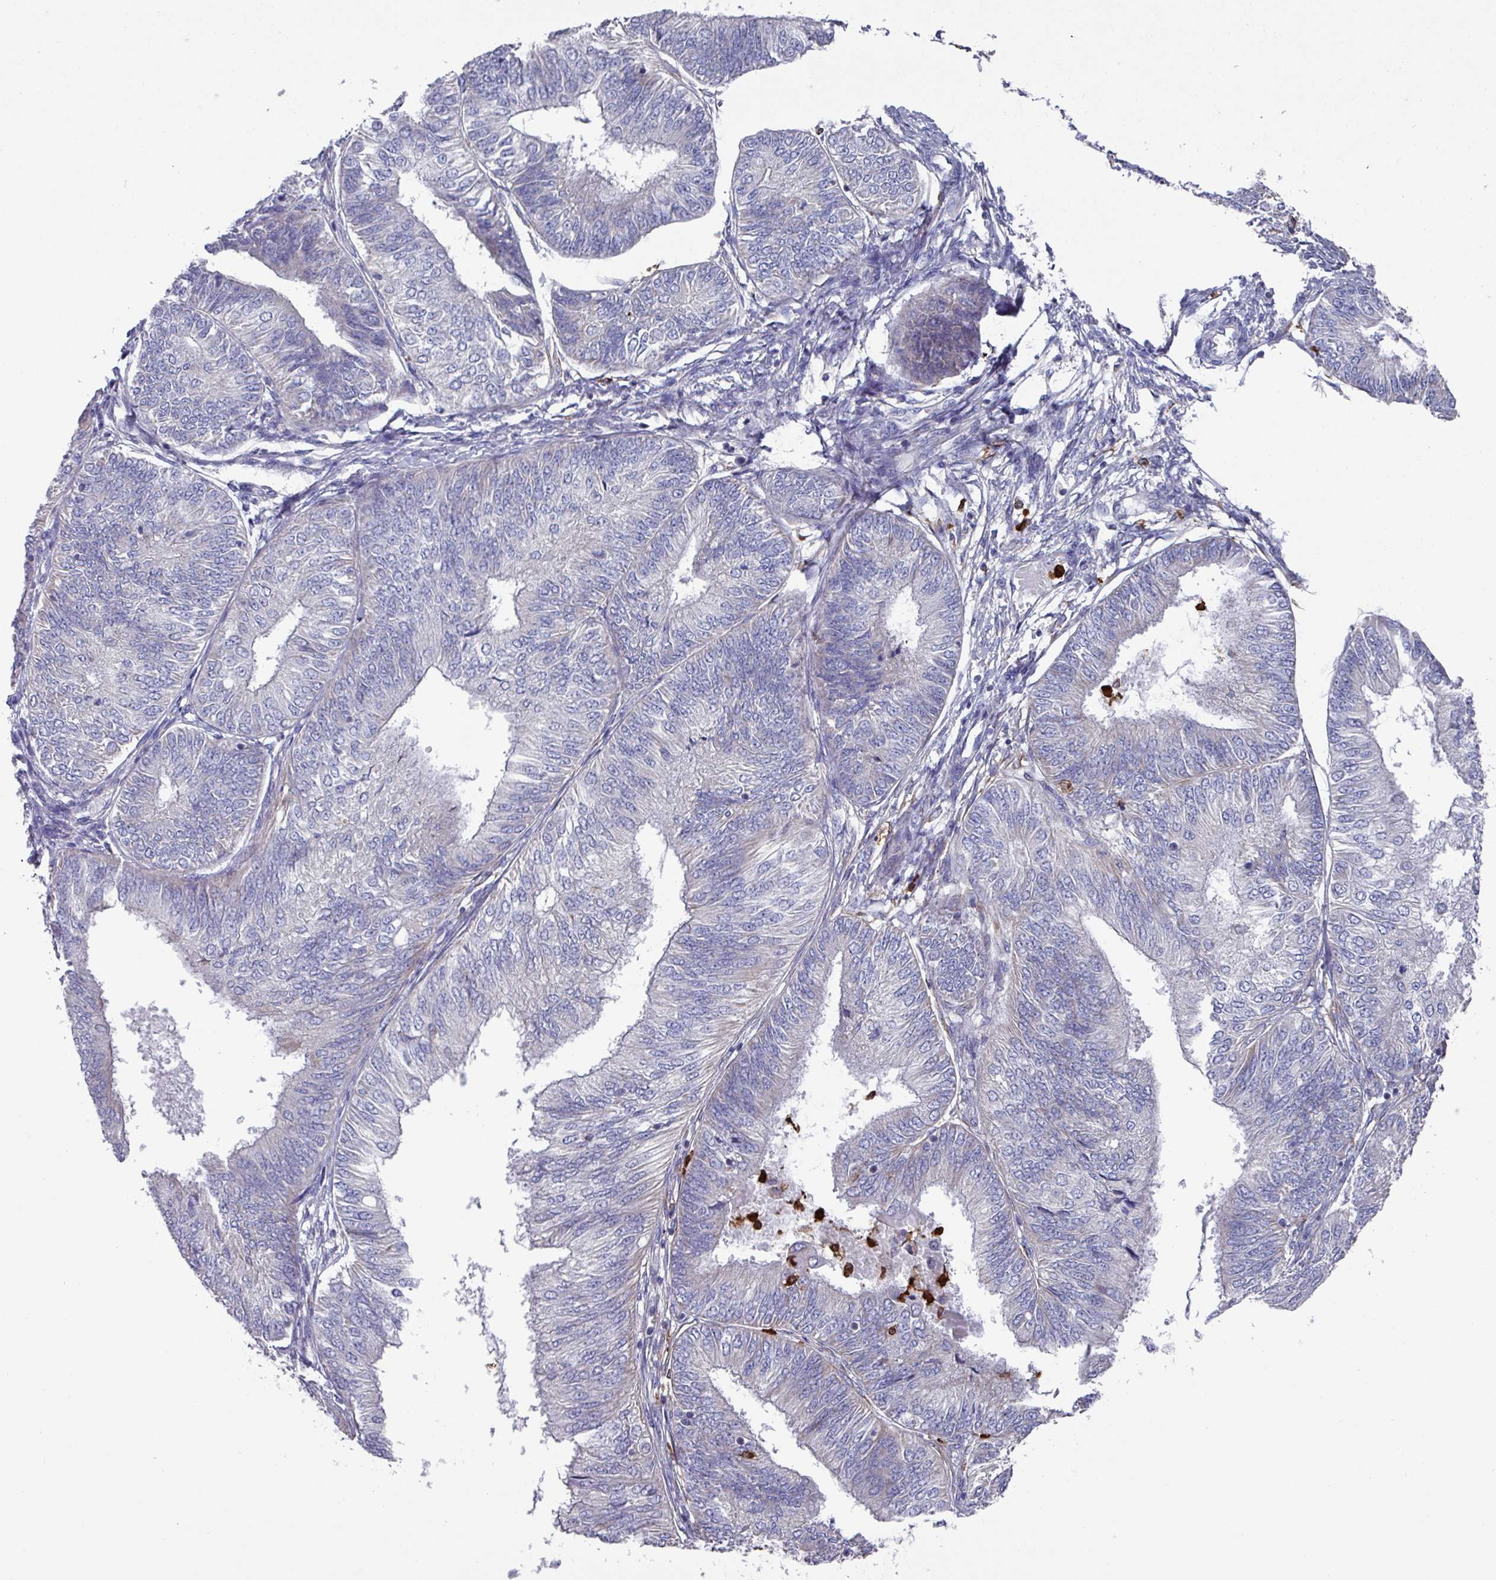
{"staining": {"intensity": "negative", "quantity": "none", "location": "none"}, "tissue": "endometrial cancer", "cell_type": "Tumor cells", "image_type": "cancer", "snomed": [{"axis": "morphology", "description": "Adenocarcinoma, NOS"}, {"axis": "topography", "description": "Endometrium"}], "caption": "The image displays no staining of tumor cells in endometrial adenocarcinoma.", "gene": "UQCC2", "patient": {"sex": "female", "age": 58}}